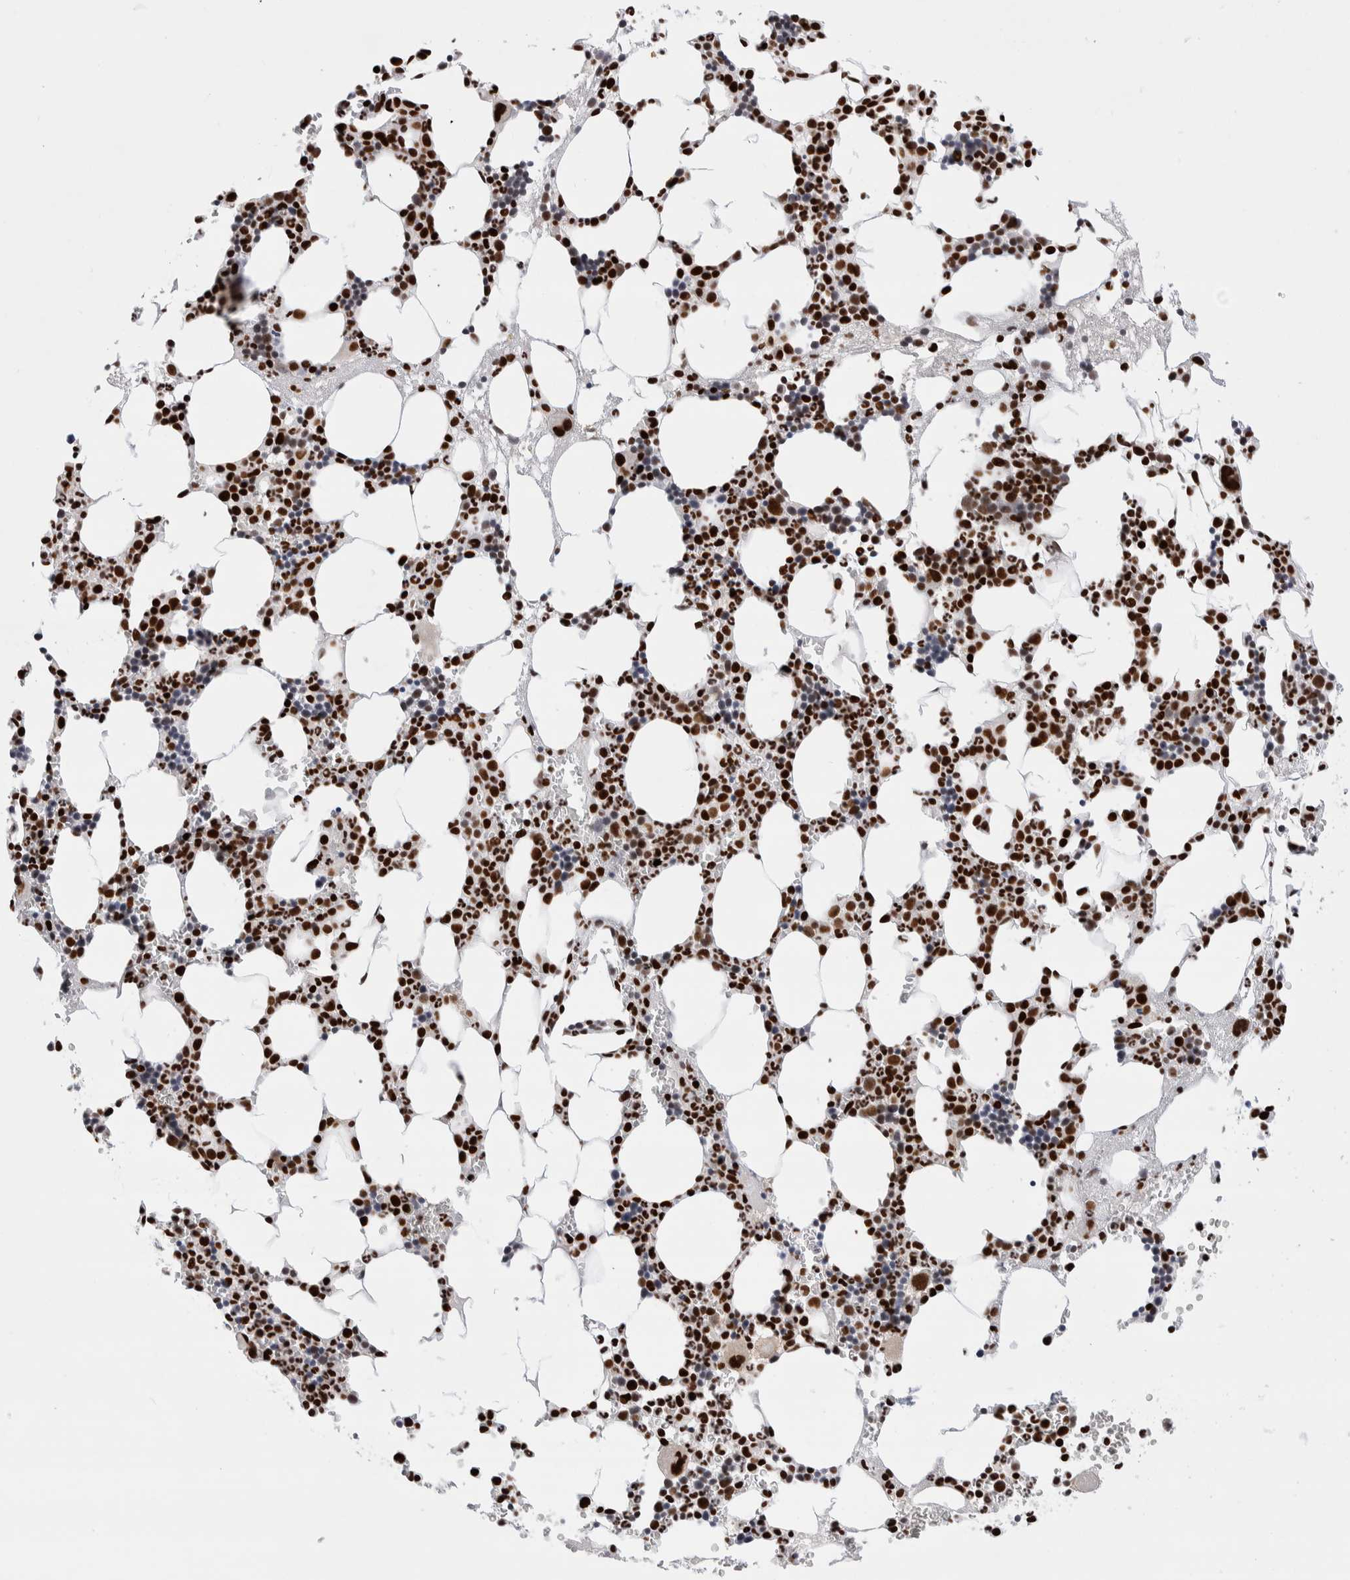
{"staining": {"intensity": "strong", "quantity": ">75%", "location": "nuclear"}, "tissue": "bone marrow", "cell_type": "Hematopoietic cells", "image_type": "normal", "snomed": [{"axis": "morphology", "description": "Normal tissue, NOS"}, {"axis": "morphology", "description": "Inflammation, NOS"}, {"axis": "topography", "description": "Bone marrow"}], "caption": "A high-resolution histopathology image shows IHC staining of normal bone marrow, which shows strong nuclear expression in about >75% of hematopoietic cells.", "gene": "C17orf49", "patient": {"sex": "female", "age": 67}}